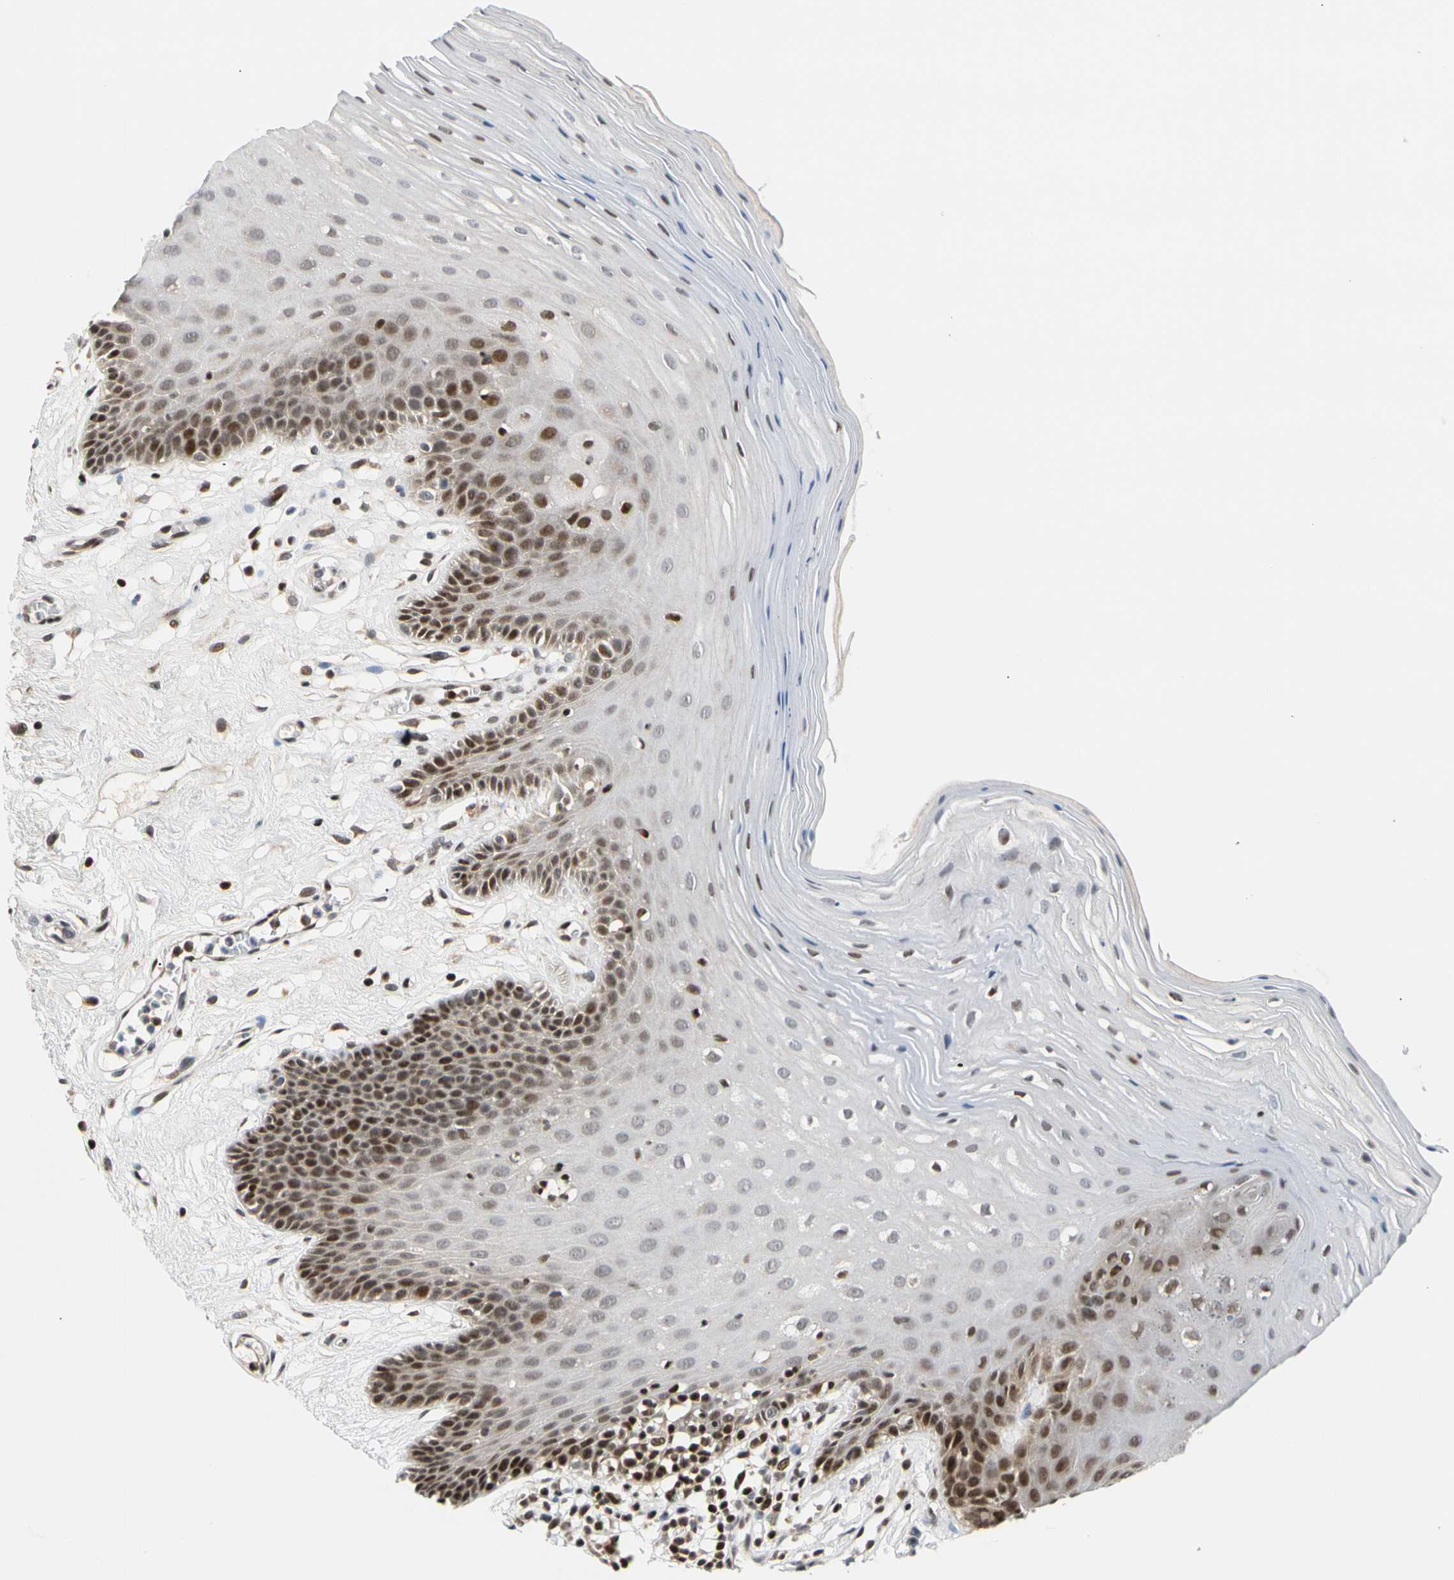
{"staining": {"intensity": "strong", "quantity": "25%-75%", "location": "nuclear"}, "tissue": "oral mucosa", "cell_type": "Squamous epithelial cells", "image_type": "normal", "snomed": [{"axis": "morphology", "description": "Normal tissue, NOS"}, {"axis": "morphology", "description": "Squamous cell carcinoma, NOS"}, {"axis": "topography", "description": "Skeletal muscle"}, {"axis": "topography", "description": "Oral tissue"}, {"axis": "topography", "description": "Head-Neck"}], "caption": "The micrograph demonstrates staining of normal oral mucosa, revealing strong nuclear protein positivity (brown color) within squamous epithelial cells. The protein of interest is stained brown, and the nuclei are stained in blue (DAB (3,3'-diaminobenzidine) IHC with brightfield microscopy, high magnification).", "gene": "E2F1", "patient": {"sex": "male", "age": 71}}